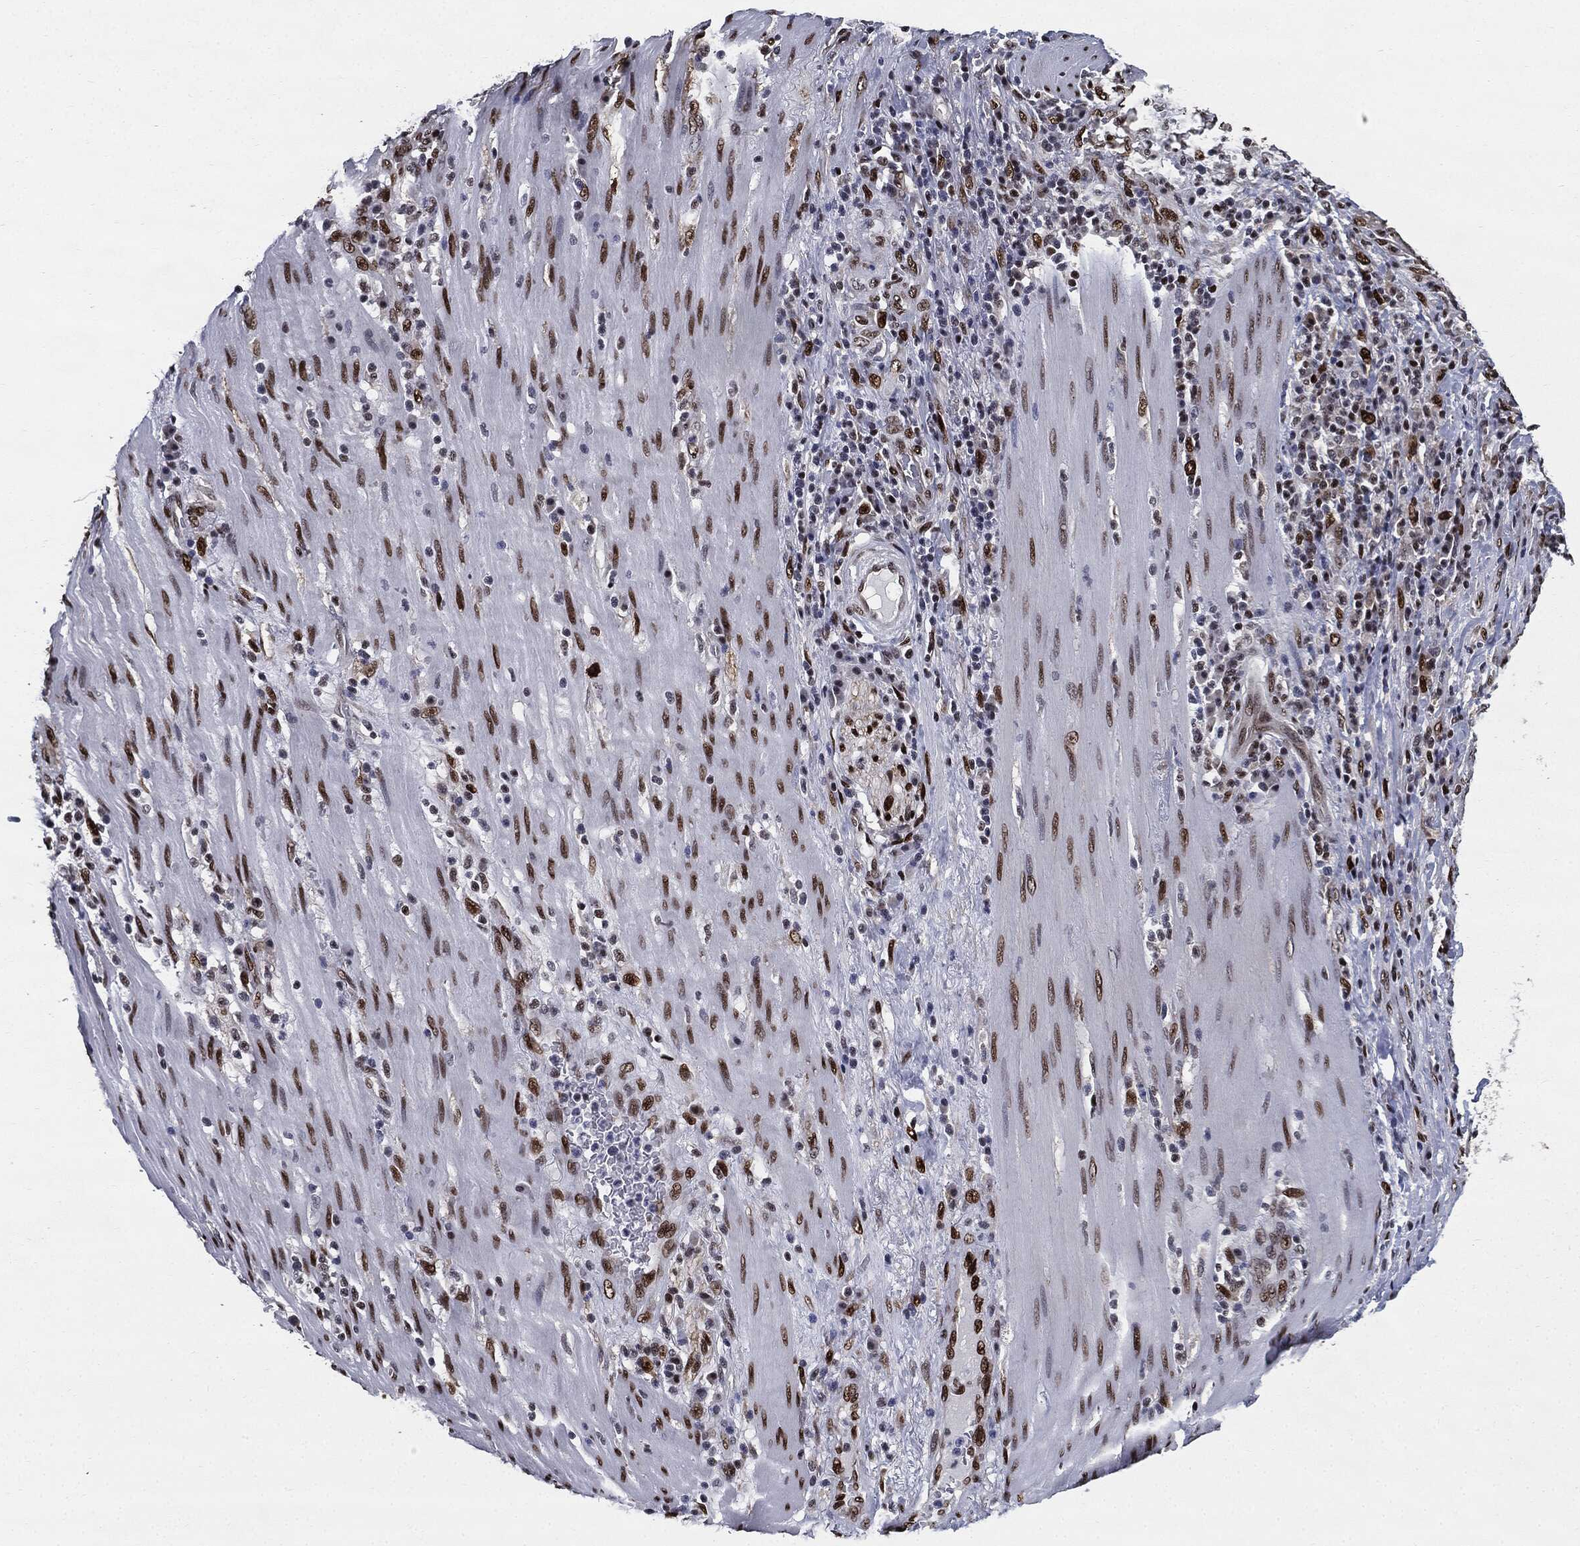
{"staining": {"intensity": "strong", "quantity": ">75%", "location": "nuclear"}, "tissue": "stomach cancer", "cell_type": "Tumor cells", "image_type": "cancer", "snomed": [{"axis": "morphology", "description": "Adenocarcinoma, NOS"}, {"axis": "topography", "description": "Stomach"}], "caption": "Stomach cancer (adenocarcinoma) tissue reveals strong nuclear staining in about >75% of tumor cells, visualized by immunohistochemistry.", "gene": "JUN", "patient": {"sex": "male", "age": 54}}